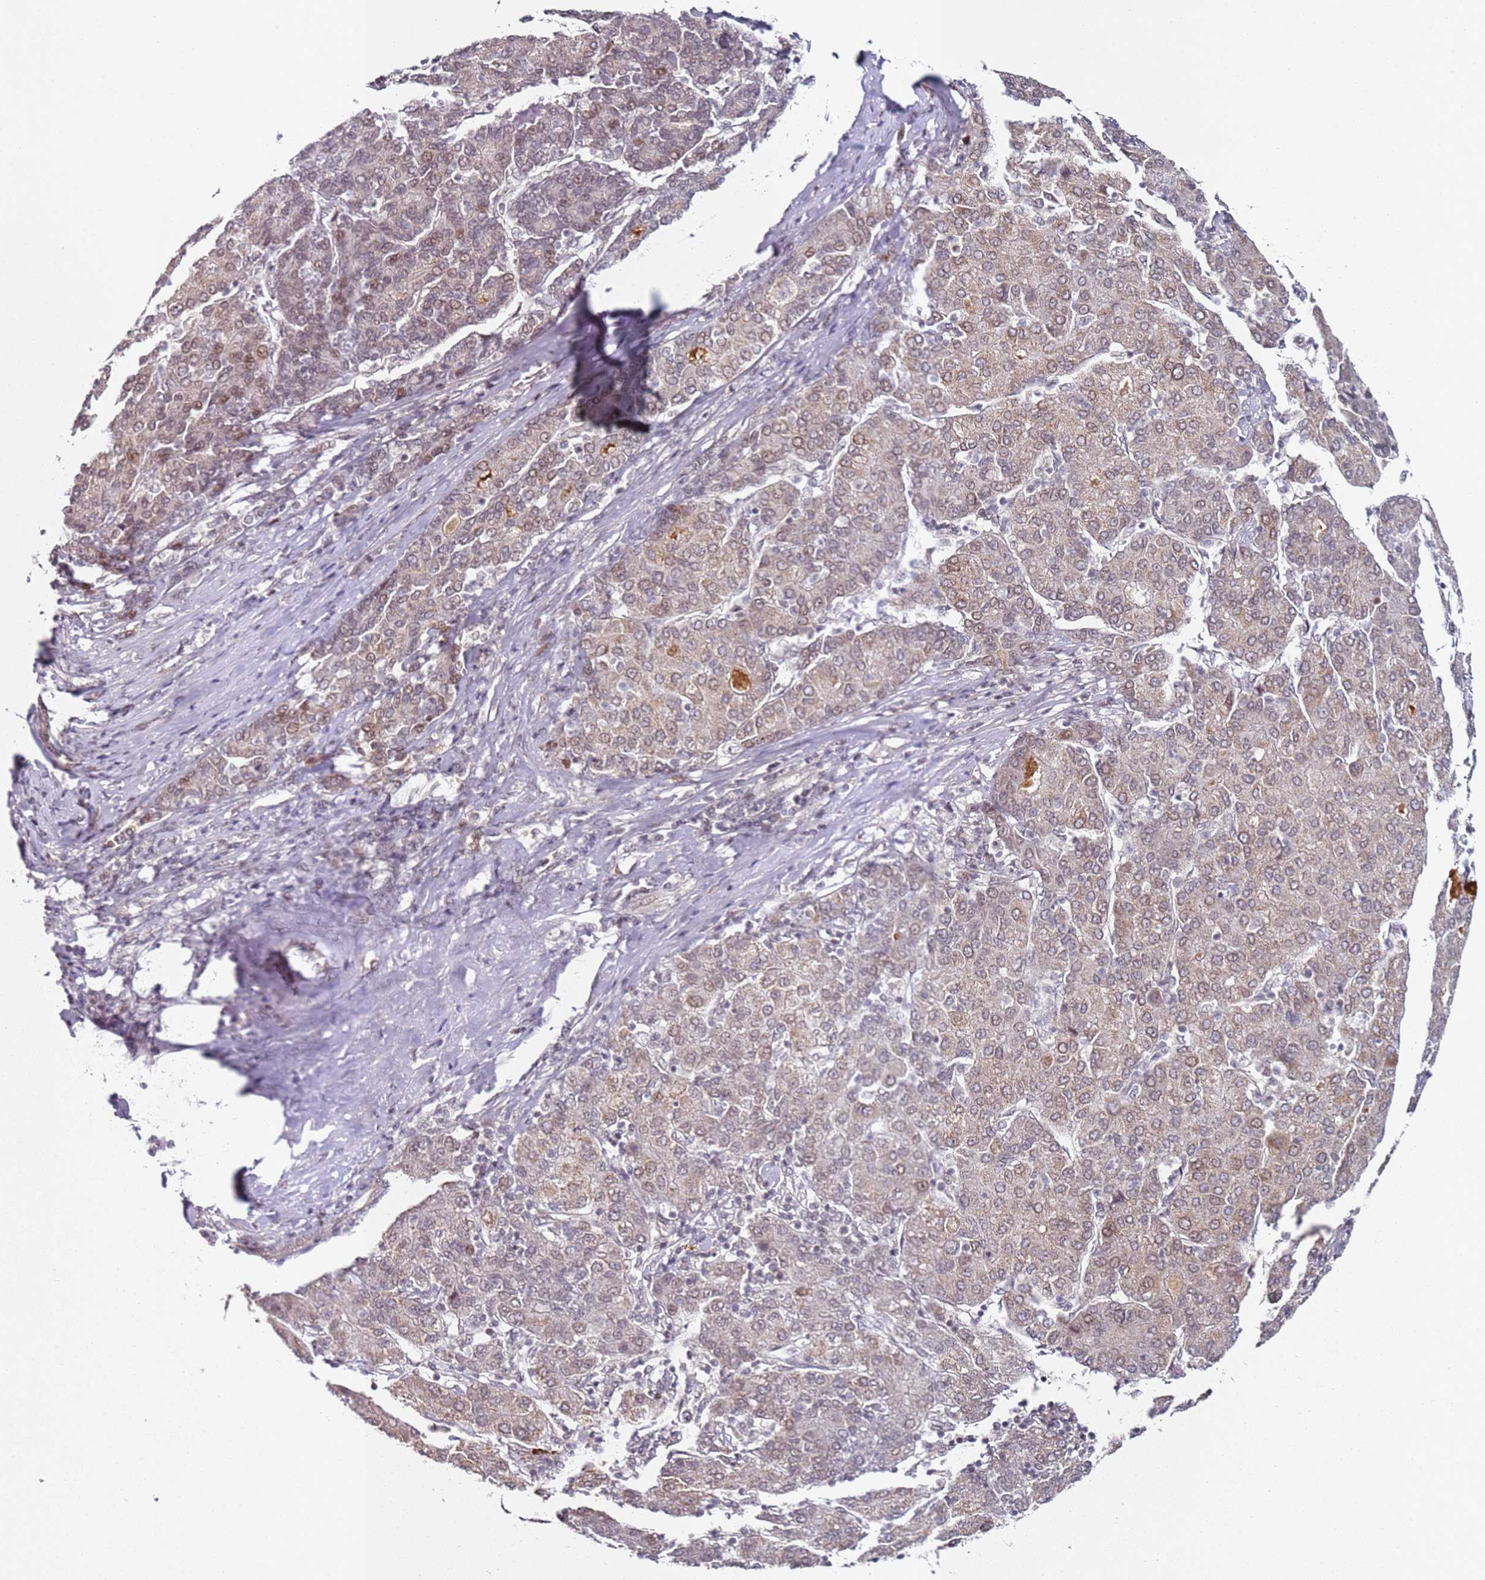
{"staining": {"intensity": "moderate", "quantity": "25%-75%", "location": "cytoplasmic/membranous,nuclear"}, "tissue": "liver cancer", "cell_type": "Tumor cells", "image_type": "cancer", "snomed": [{"axis": "morphology", "description": "Carcinoma, Hepatocellular, NOS"}, {"axis": "topography", "description": "Liver"}], "caption": "Immunohistochemical staining of hepatocellular carcinoma (liver) exhibits medium levels of moderate cytoplasmic/membranous and nuclear protein staining in approximately 25%-75% of tumor cells.", "gene": "ATF6B", "patient": {"sex": "male", "age": 65}}